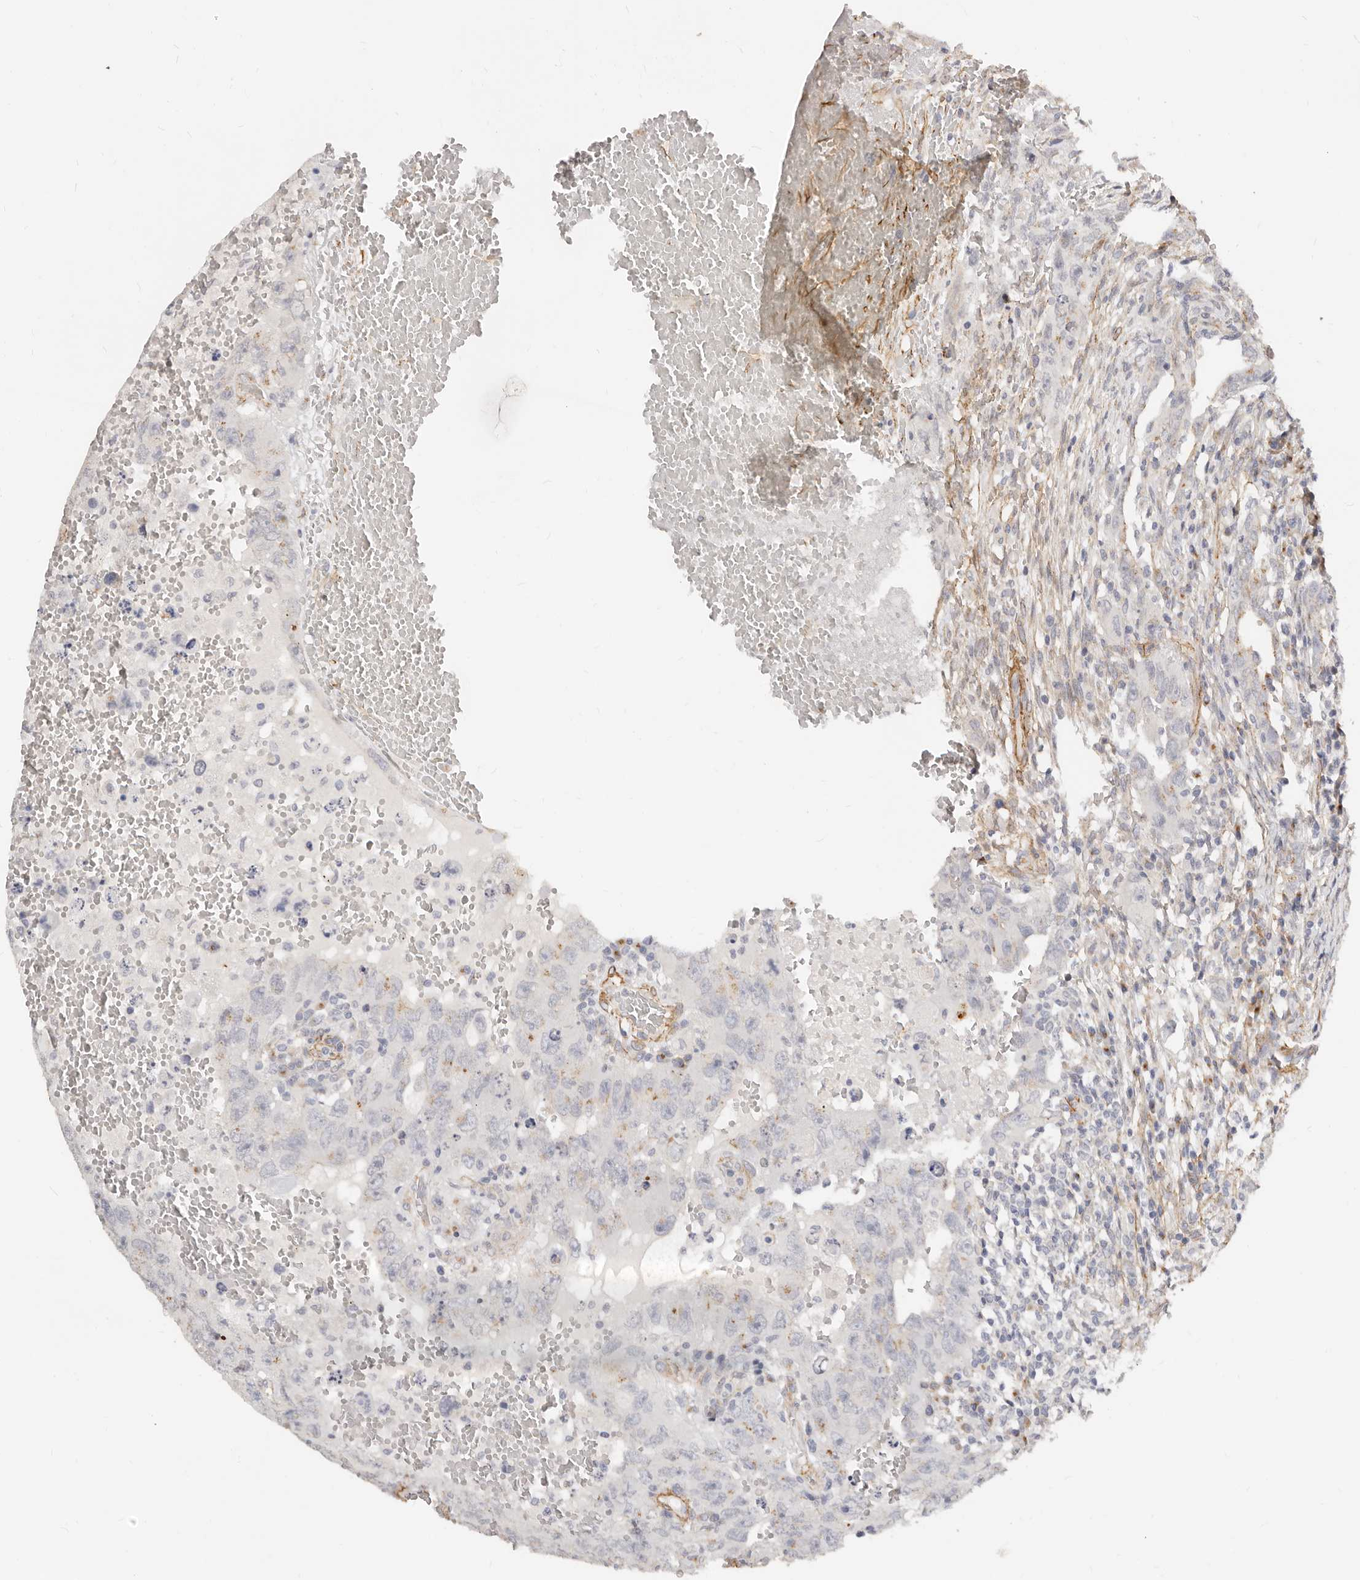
{"staining": {"intensity": "weak", "quantity": "<25%", "location": "cytoplasmic/membranous"}, "tissue": "testis cancer", "cell_type": "Tumor cells", "image_type": "cancer", "snomed": [{"axis": "morphology", "description": "Carcinoma, Embryonal, NOS"}, {"axis": "topography", "description": "Testis"}], "caption": "Immunohistochemical staining of human embryonal carcinoma (testis) exhibits no significant staining in tumor cells.", "gene": "RABAC1", "patient": {"sex": "male", "age": 26}}